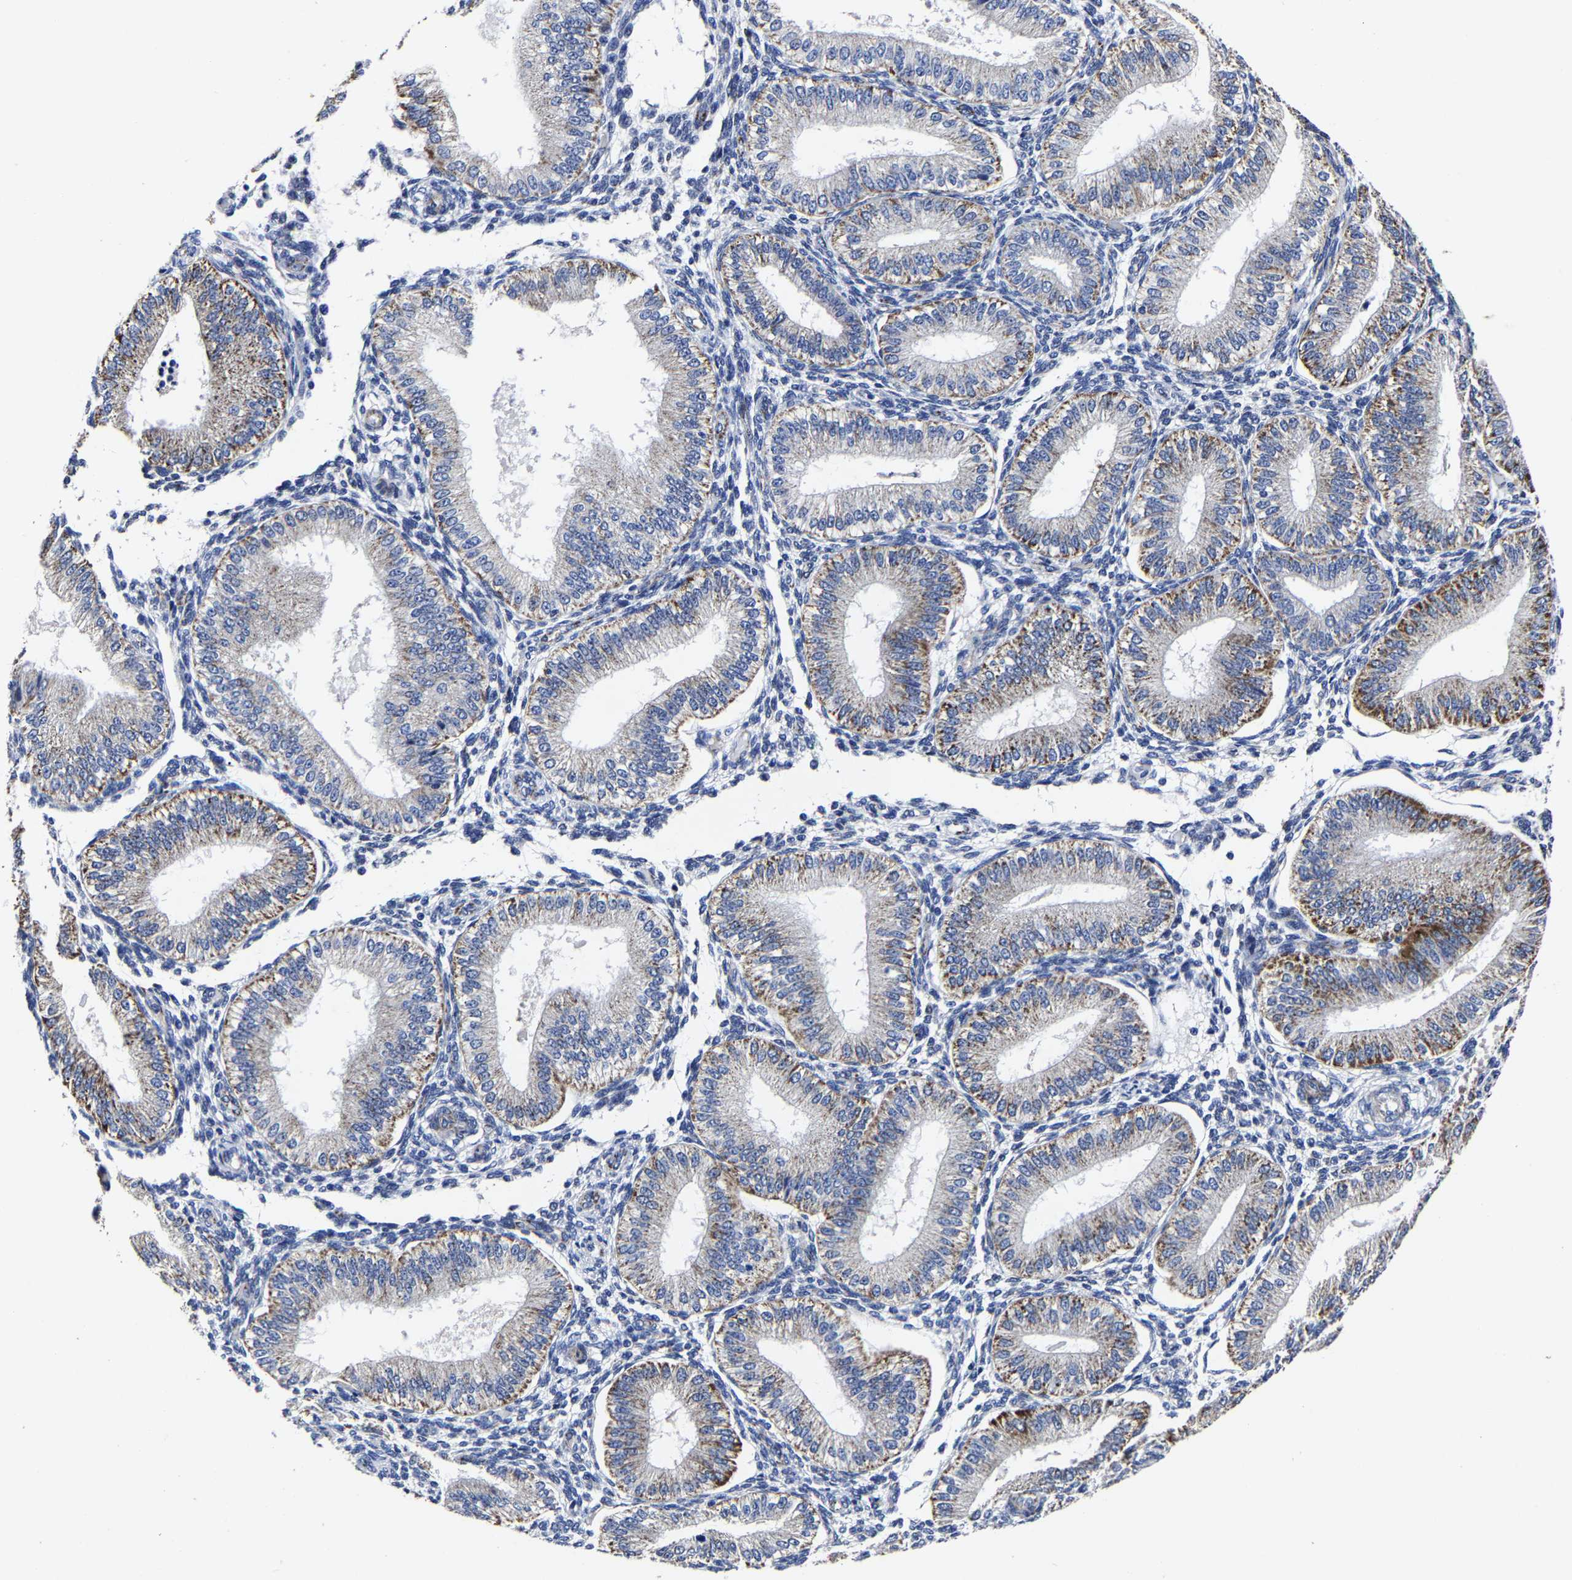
{"staining": {"intensity": "moderate", "quantity": "<25%", "location": "cytoplasmic/membranous"}, "tissue": "endometrium", "cell_type": "Cells in endometrial stroma", "image_type": "normal", "snomed": [{"axis": "morphology", "description": "Normal tissue, NOS"}, {"axis": "topography", "description": "Endometrium"}], "caption": "Immunohistochemical staining of benign endometrium exhibits low levels of moderate cytoplasmic/membranous expression in approximately <25% of cells in endometrial stroma. The protein is stained brown, and the nuclei are stained in blue (DAB IHC with brightfield microscopy, high magnification).", "gene": "AASS", "patient": {"sex": "female", "age": 39}}